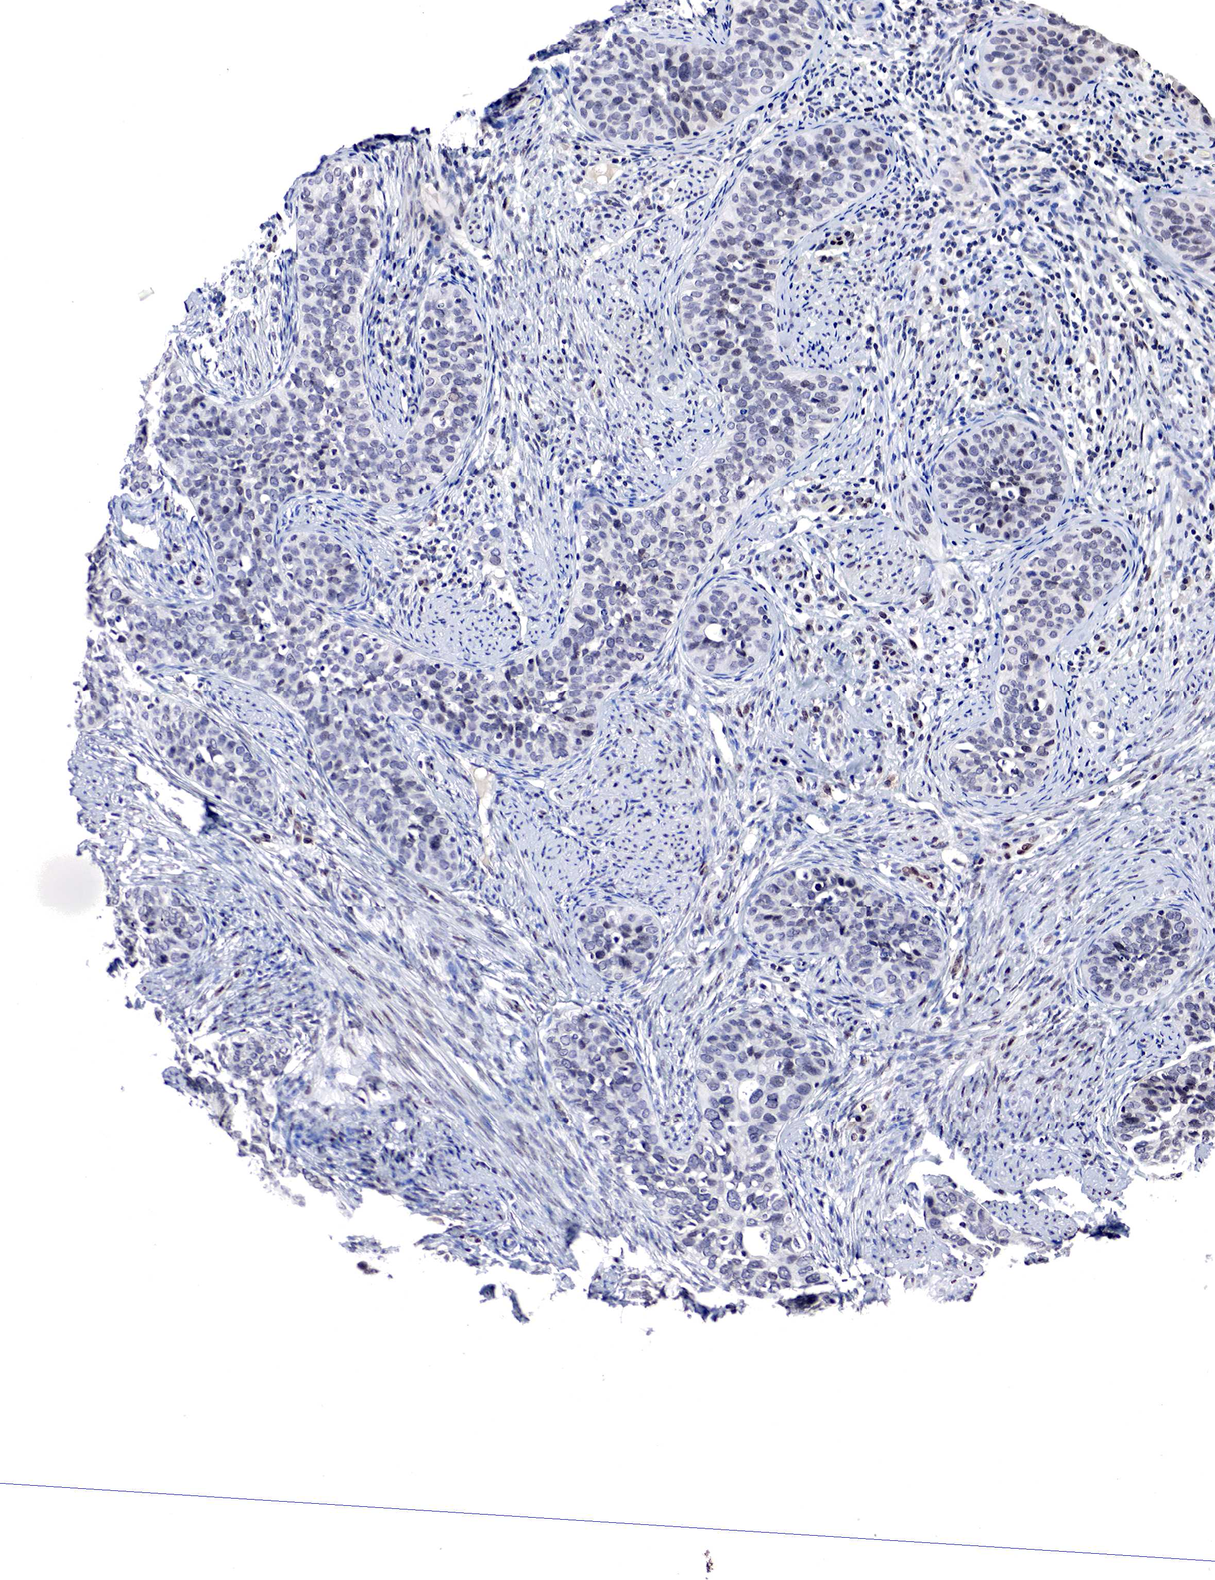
{"staining": {"intensity": "negative", "quantity": "none", "location": "none"}, "tissue": "cervical cancer", "cell_type": "Tumor cells", "image_type": "cancer", "snomed": [{"axis": "morphology", "description": "Squamous cell carcinoma, NOS"}, {"axis": "topography", "description": "Cervix"}], "caption": "This photomicrograph is of cervical cancer (squamous cell carcinoma) stained with immunohistochemistry (IHC) to label a protein in brown with the nuclei are counter-stained blue. There is no expression in tumor cells.", "gene": "DACH2", "patient": {"sex": "female", "age": 31}}